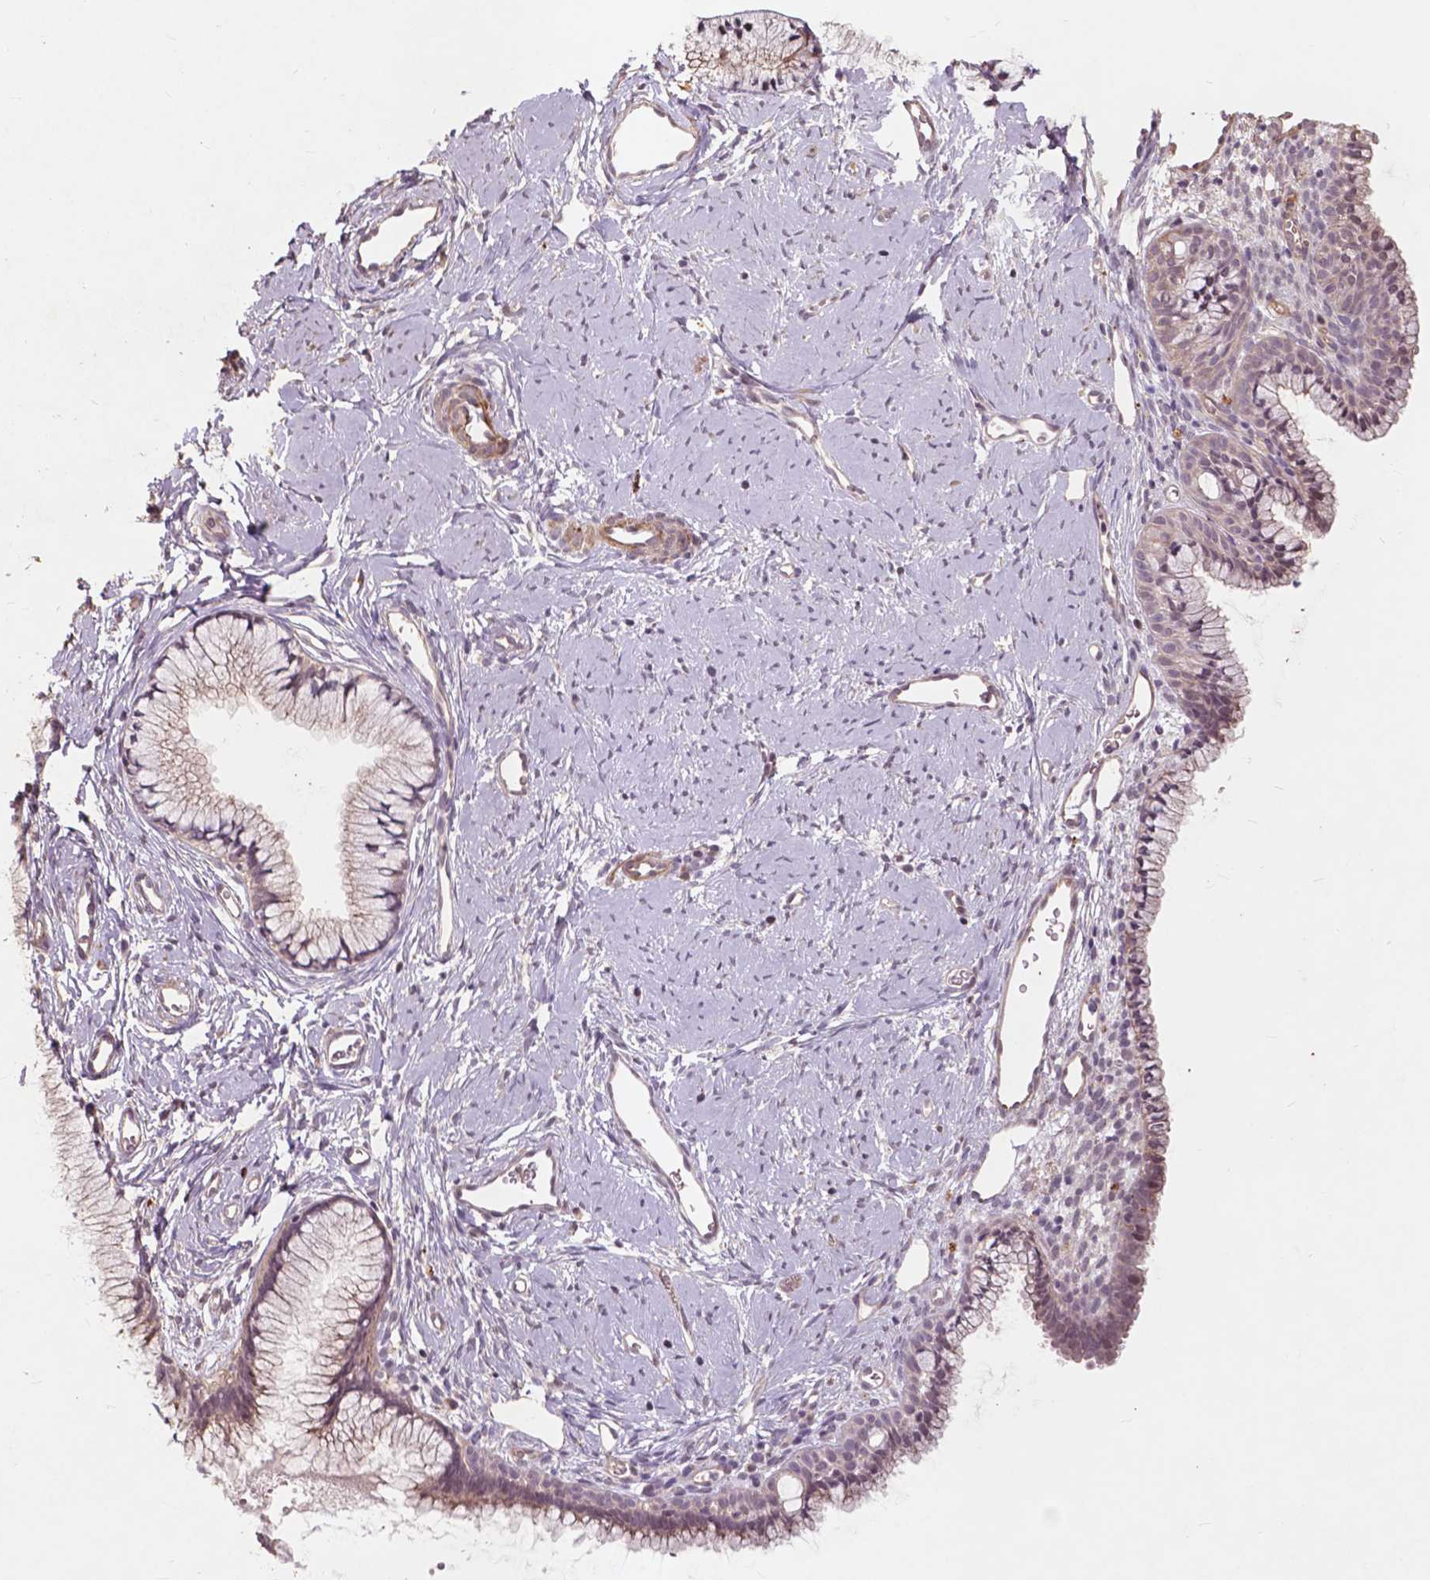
{"staining": {"intensity": "weak", "quantity": "<25%", "location": "cytoplasmic/membranous"}, "tissue": "cervix", "cell_type": "Glandular cells", "image_type": "normal", "snomed": [{"axis": "morphology", "description": "Normal tissue, NOS"}, {"axis": "topography", "description": "Cervix"}], "caption": "DAB immunohistochemical staining of unremarkable human cervix exhibits no significant positivity in glandular cells. (Stains: DAB (3,3'-diaminobenzidine) immunohistochemistry with hematoxylin counter stain, Microscopy: brightfield microscopy at high magnification).", "gene": "RFPL4B", "patient": {"sex": "female", "age": 40}}